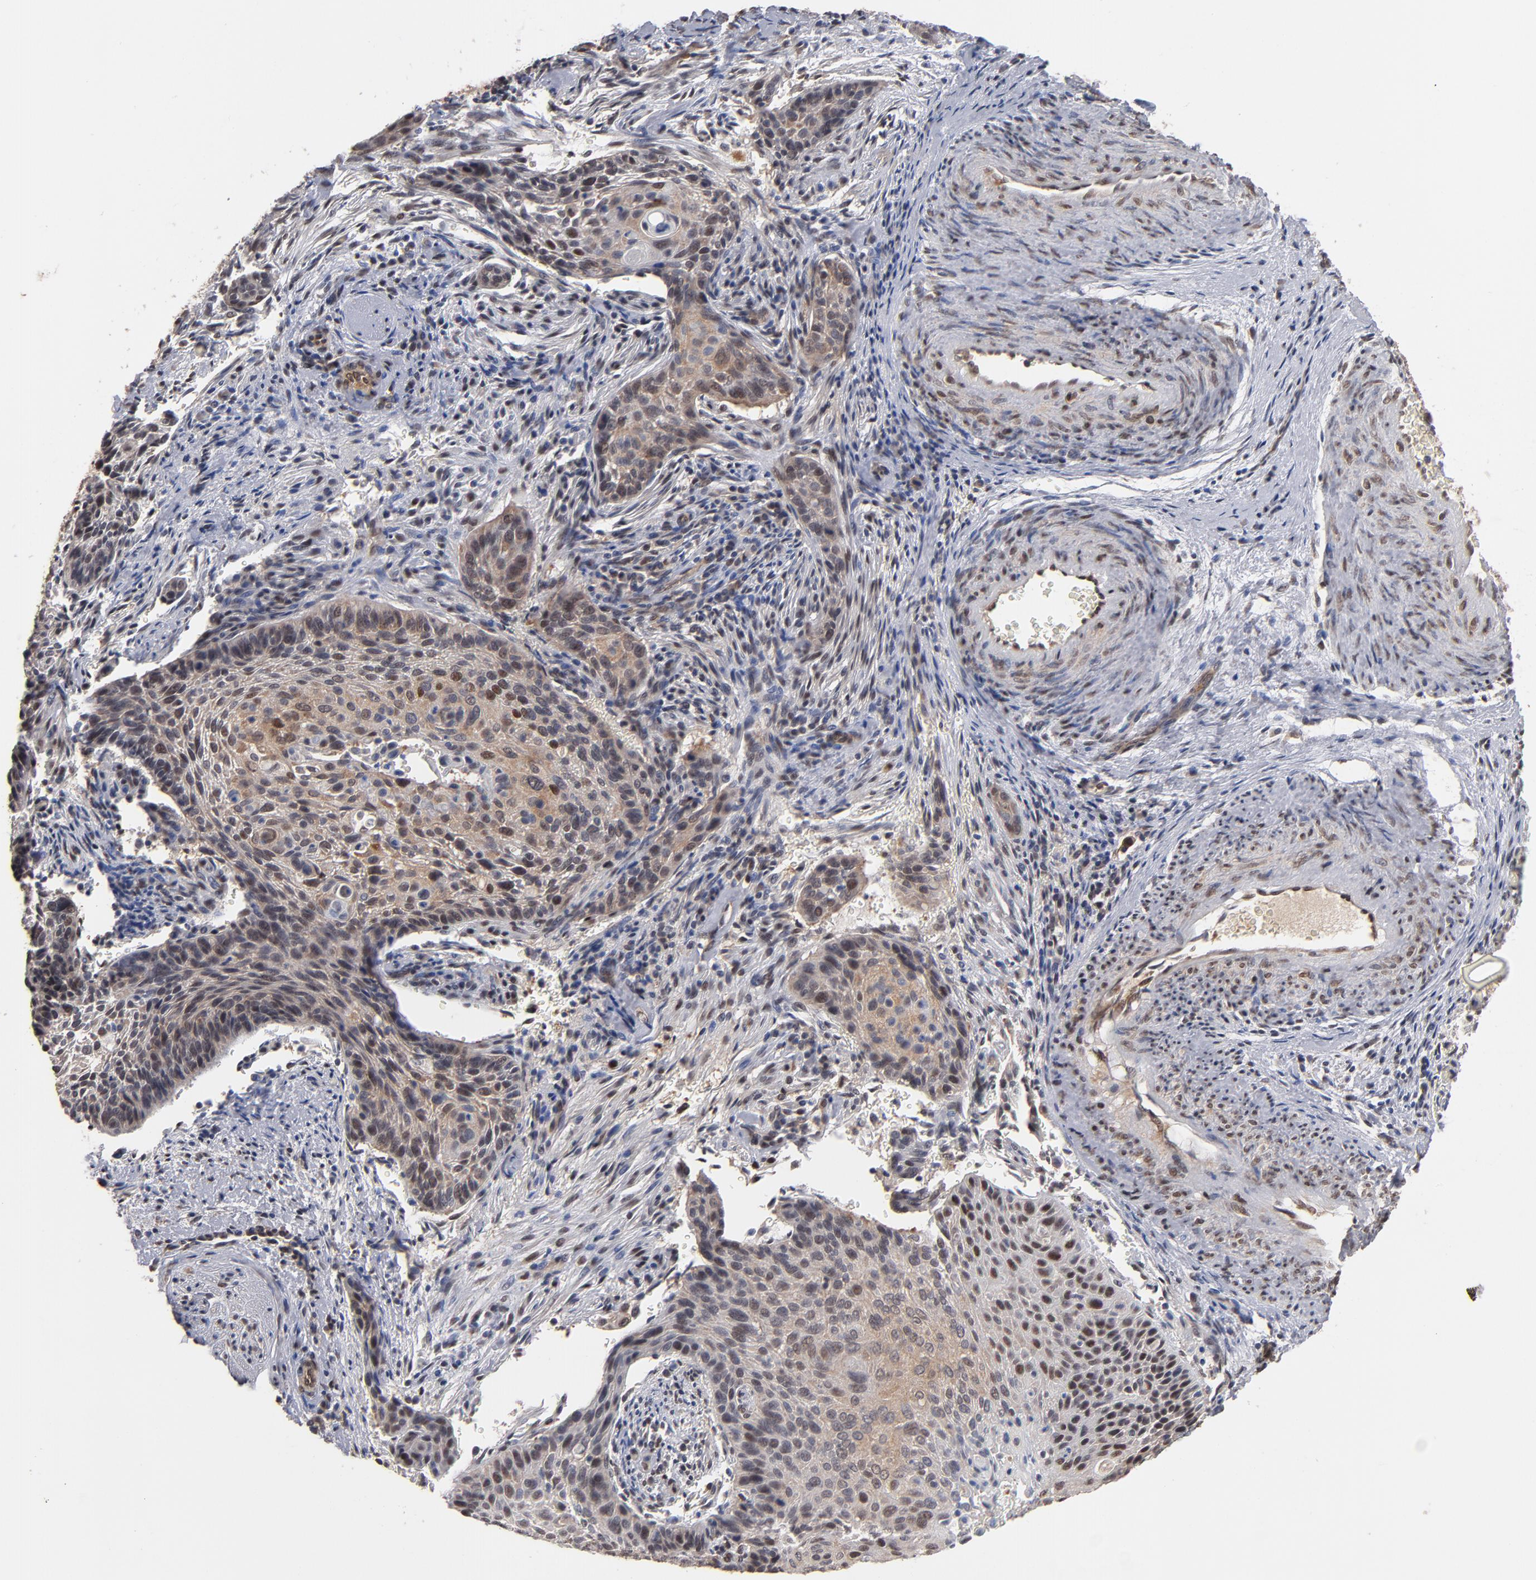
{"staining": {"intensity": "moderate", "quantity": "25%-75%", "location": "cytoplasmic/membranous,nuclear"}, "tissue": "cervical cancer", "cell_type": "Tumor cells", "image_type": "cancer", "snomed": [{"axis": "morphology", "description": "Squamous cell carcinoma, NOS"}, {"axis": "topography", "description": "Cervix"}], "caption": "The micrograph demonstrates immunohistochemical staining of cervical squamous cell carcinoma. There is moderate cytoplasmic/membranous and nuclear positivity is present in approximately 25%-75% of tumor cells.", "gene": "HUWE1", "patient": {"sex": "female", "age": 33}}